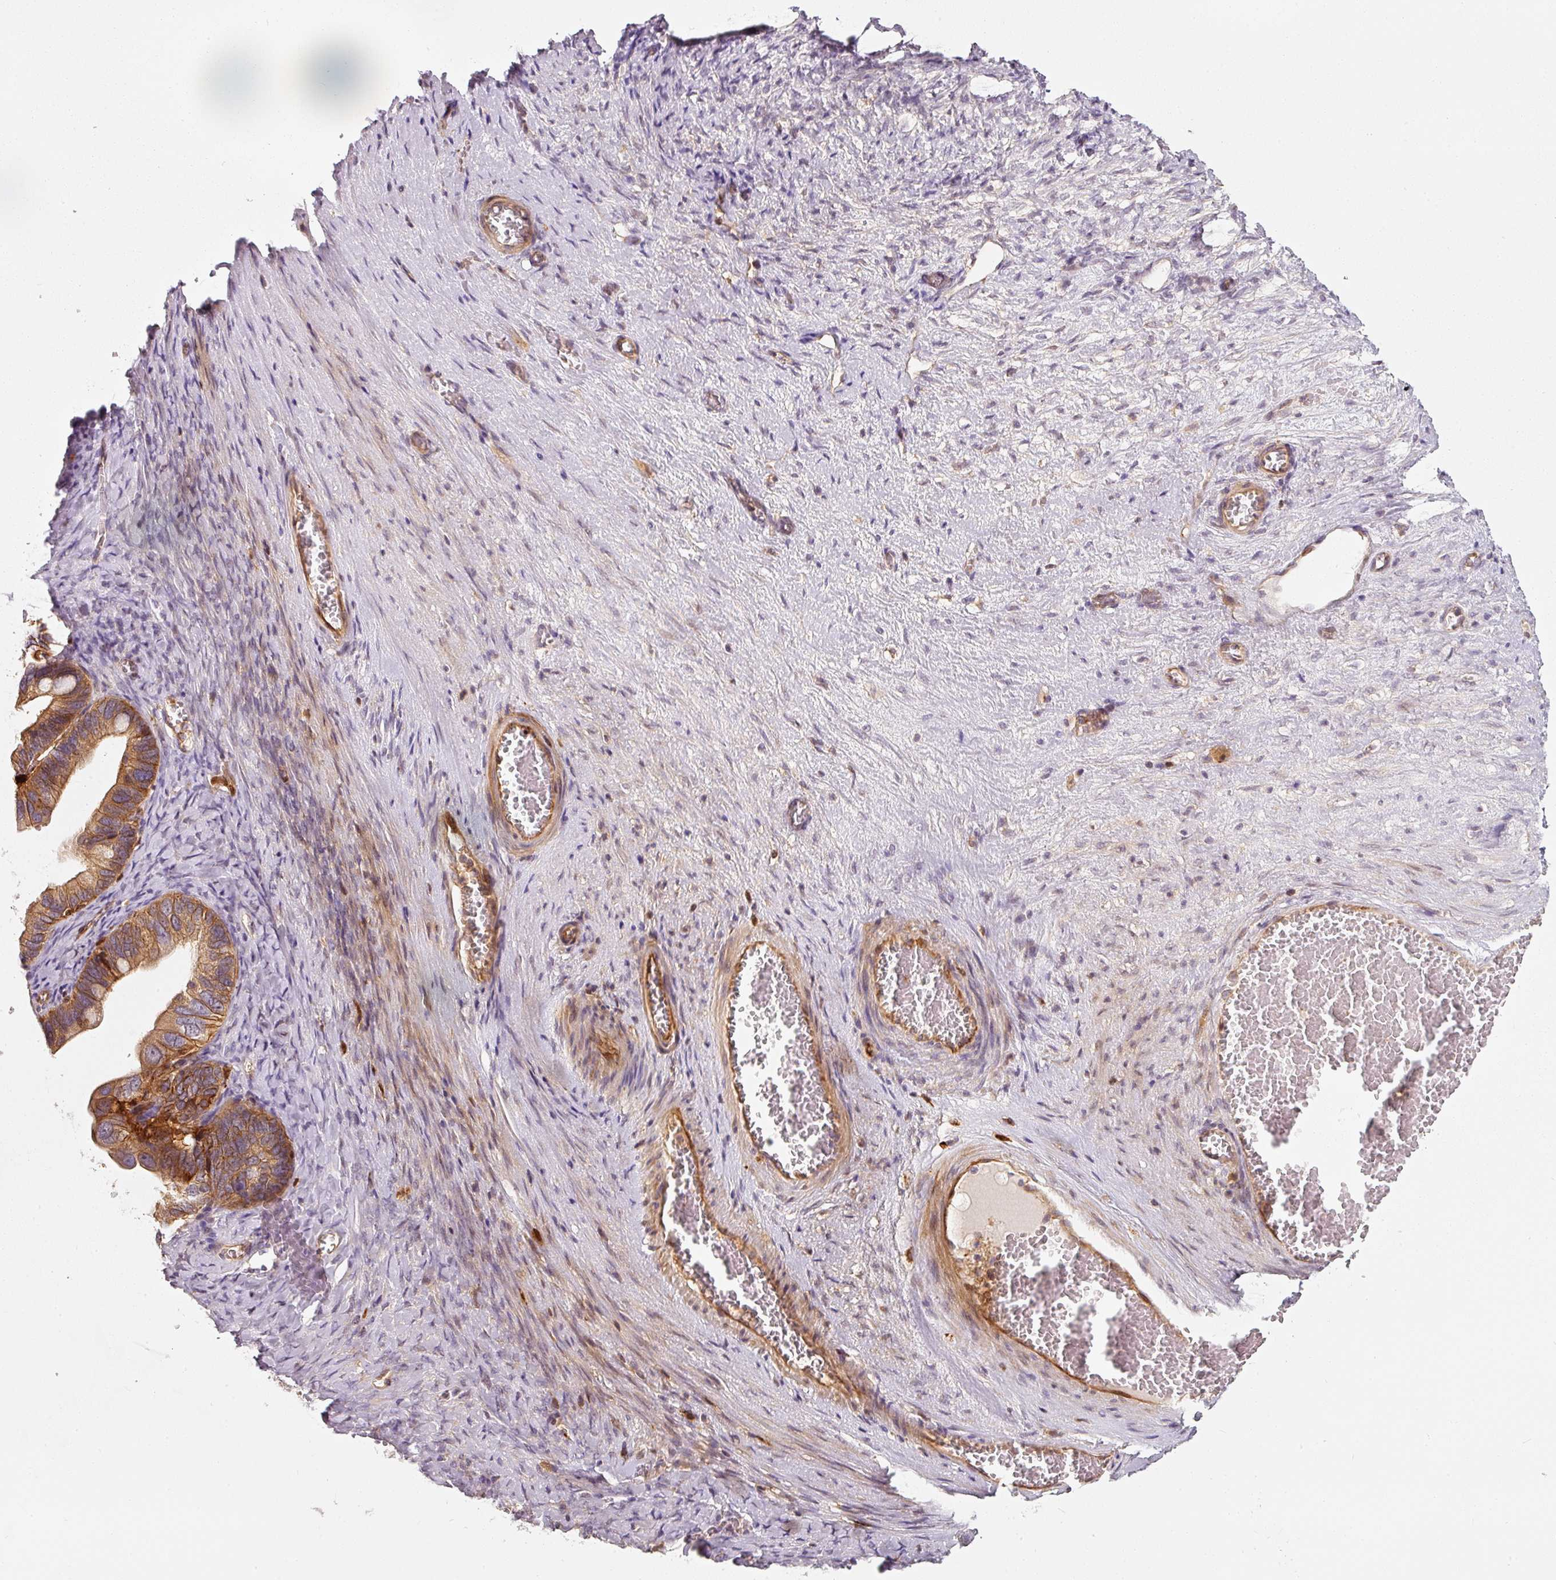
{"staining": {"intensity": "strong", "quantity": ">75%", "location": "cytoplasmic/membranous"}, "tissue": "ovarian cancer", "cell_type": "Tumor cells", "image_type": "cancer", "snomed": [{"axis": "morphology", "description": "Cystadenocarcinoma, serous, NOS"}, {"axis": "topography", "description": "Ovary"}], "caption": "There is high levels of strong cytoplasmic/membranous expression in tumor cells of ovarian serous cystadenocarcinoma, as demonstrated by immunohistochemical staining (brown color).", "gene": "IQGAP2", "patient": {"sex": "female", "age": 56}}